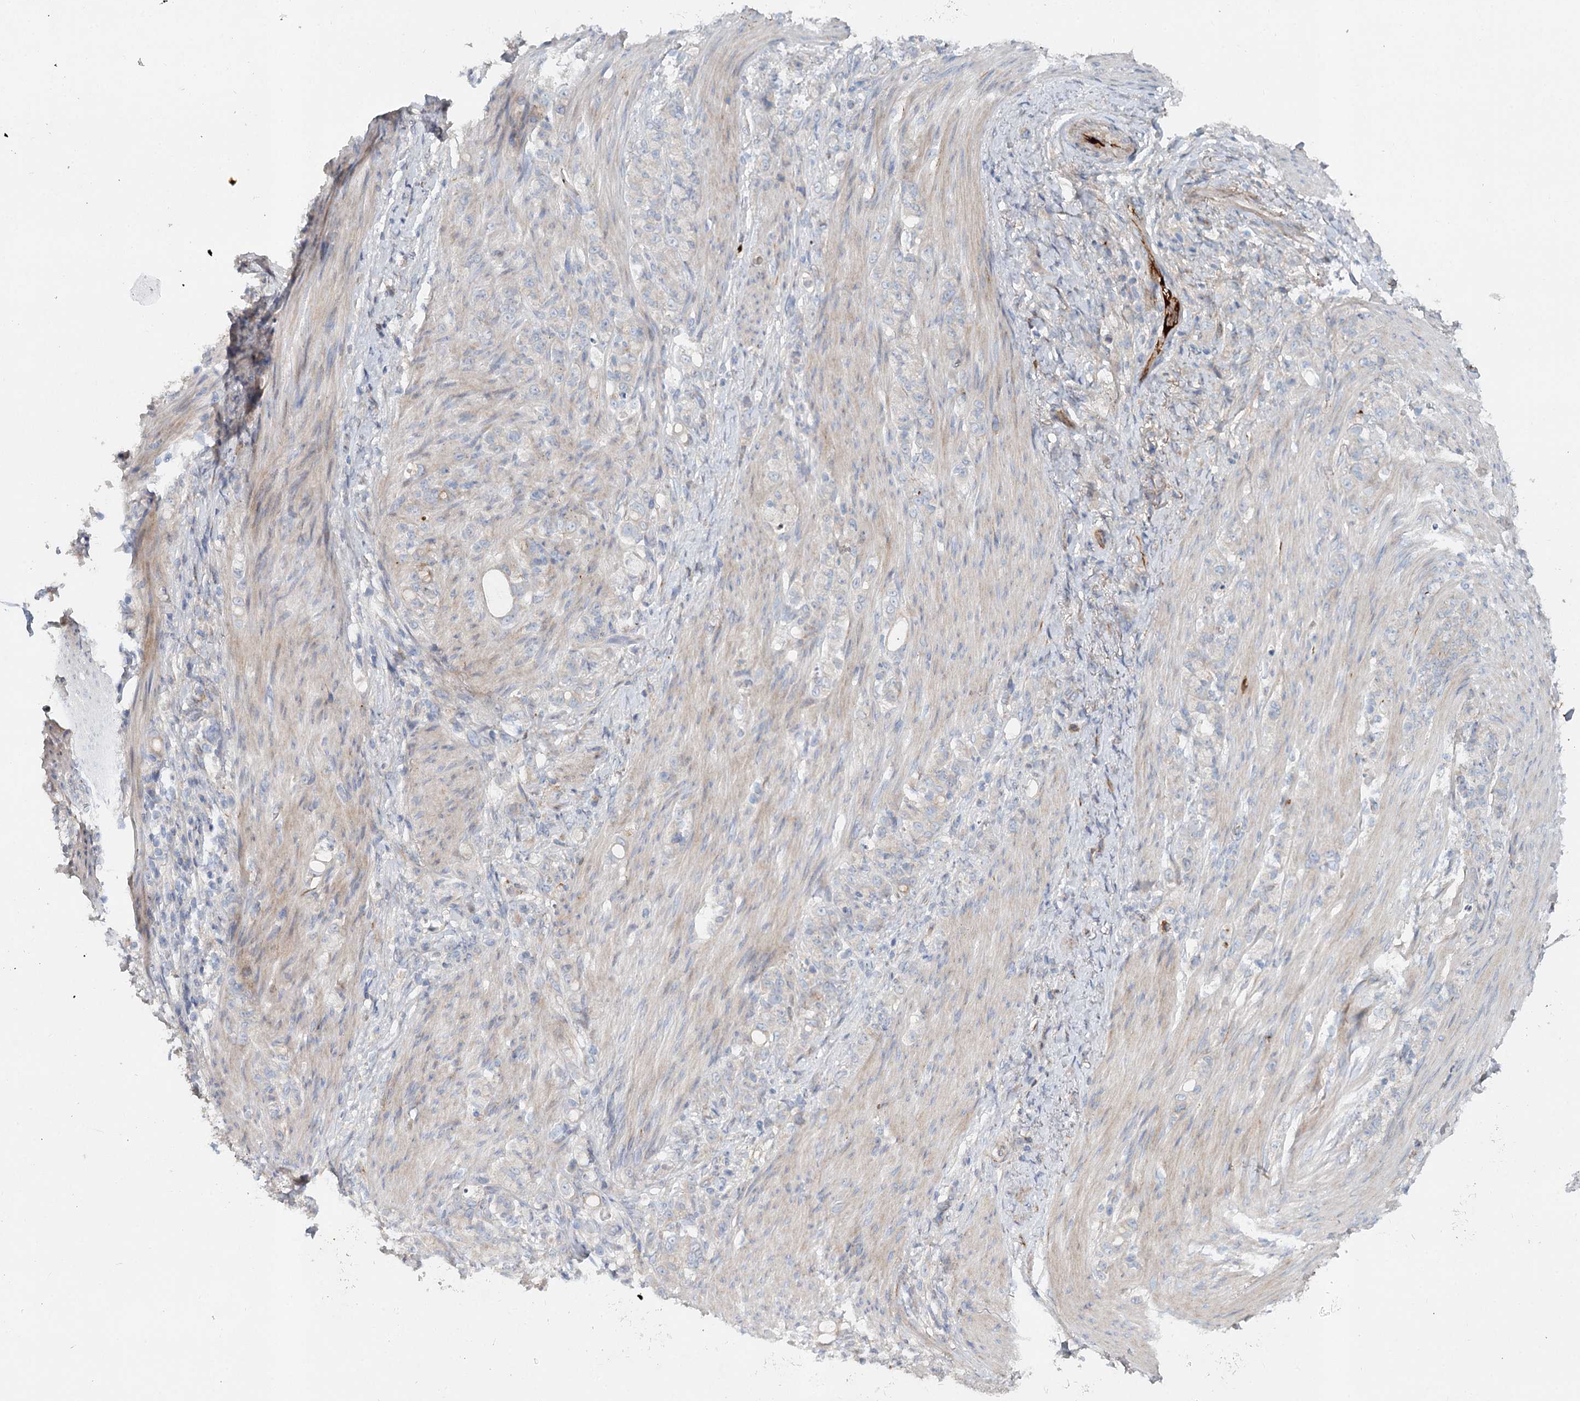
{"staining": {"intensity": "negative", "quantity": "none", "location": "none"}, "tissue": "stomach cancer", "cell_type": "Tumor cells", "image_type": "cancer", "snomed": [{"axis": "morphology", "description": "Adenocarcinoma, NOS"}, {"axis": "topography", "description": "Stomach"}], "caption": "There is no significant staining in tumor cells of stomach cancer. Brightfield microscopy of IHC stained with DAB (3,3'-diaminobenzidine) (brown) and hematoxylin (blue), captured at high magnification.", "gene": "ALKBH8", "patient": {"sex": "female", "age": 79}}